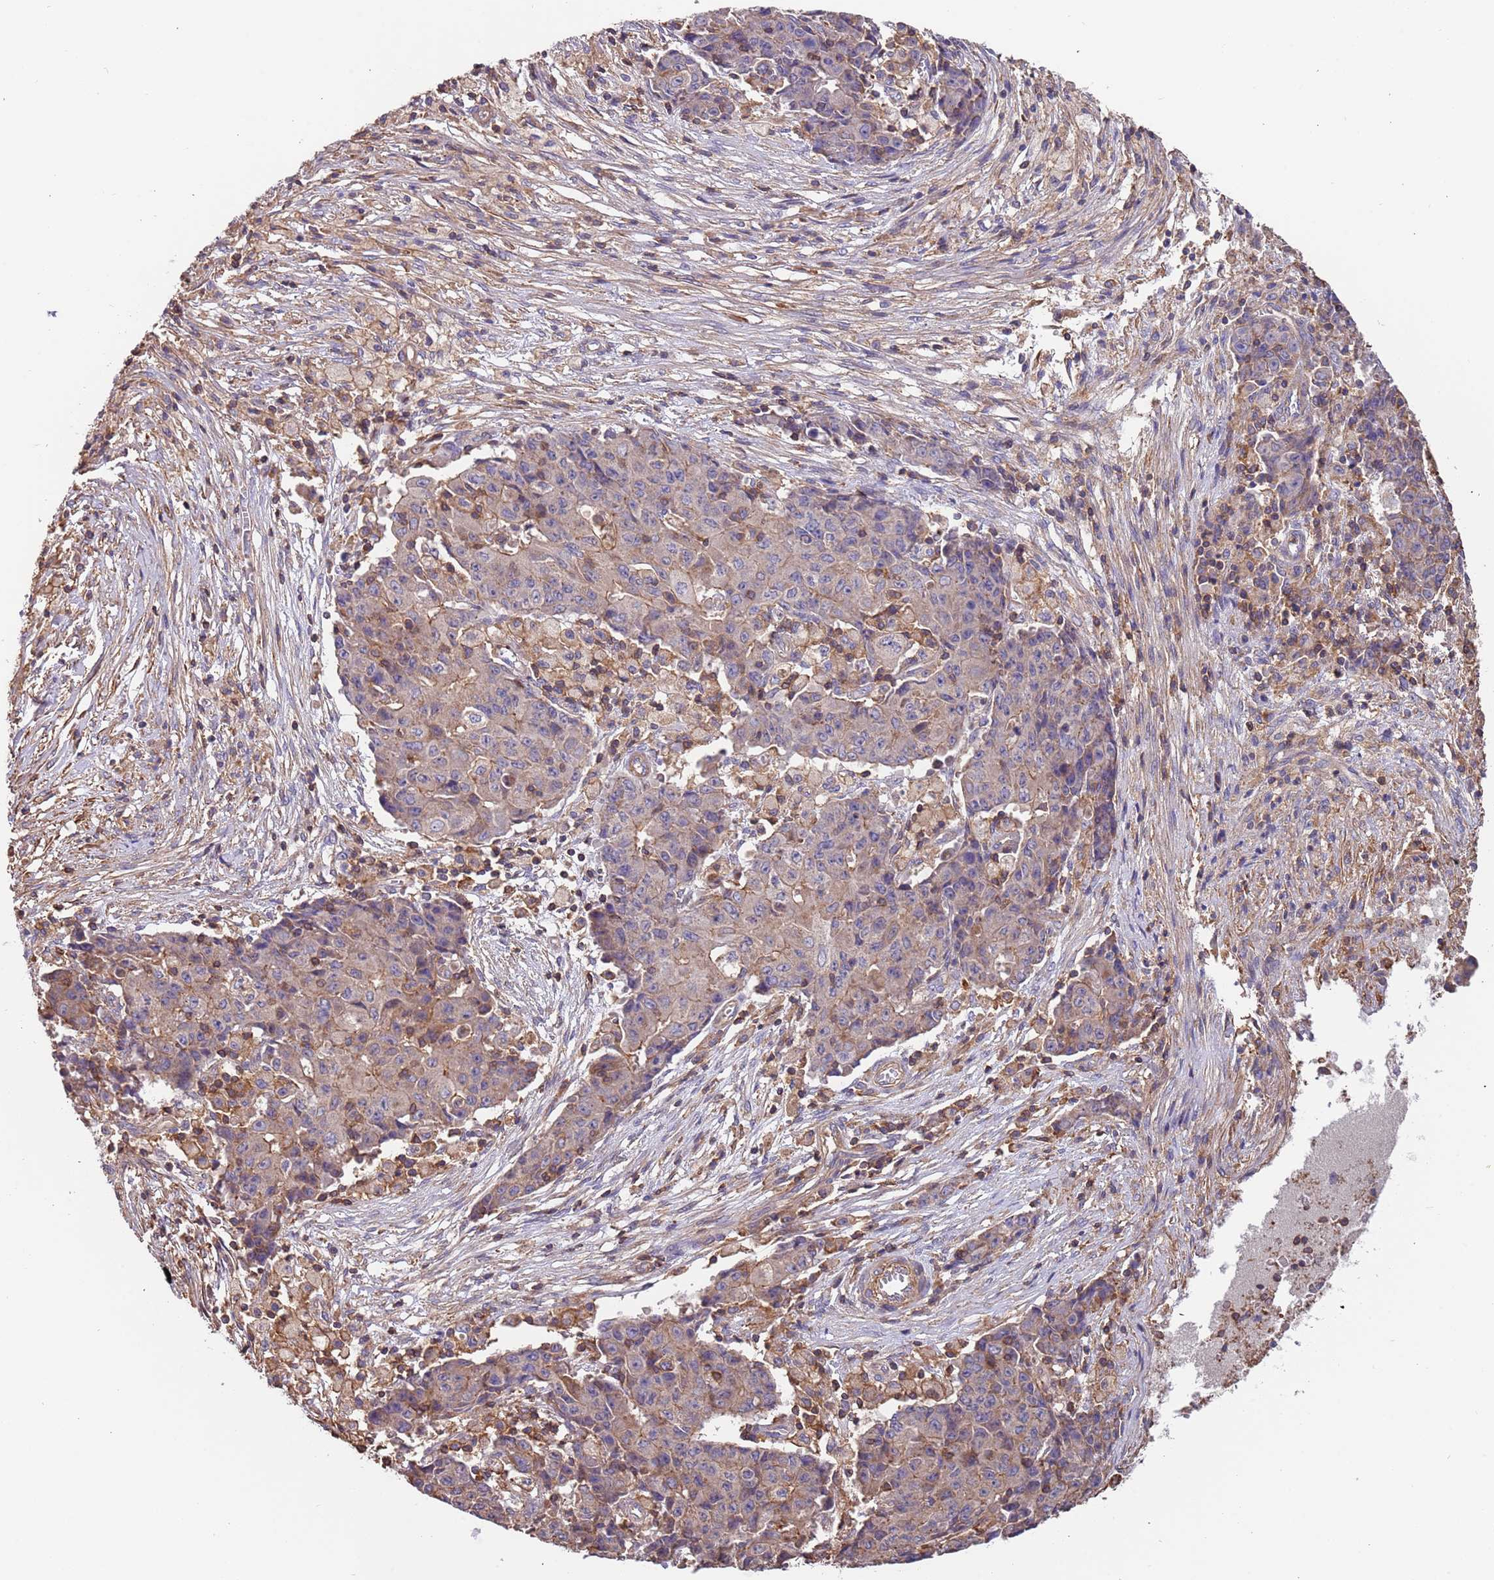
{"staining": {"intensity": "weak", "quantity": "<25%", "location": "cytoplasmic/membranous"}, "tissue": "ovarian cancer", "cell_type": "Tumor cells", "image_type": "cancer", "snomed": [{"axis": "morphology", "description": "Carcinoma, endometroid"}, {"axis": "topography", "description": "Ovary"}], "caption": "Immunohistochemistry (IHC) of human ovarian endometroid carcinoma exhibits no staining in tumor cells.", "gene": "SYT4", "patient": {"sex": "female", "age": 42}}